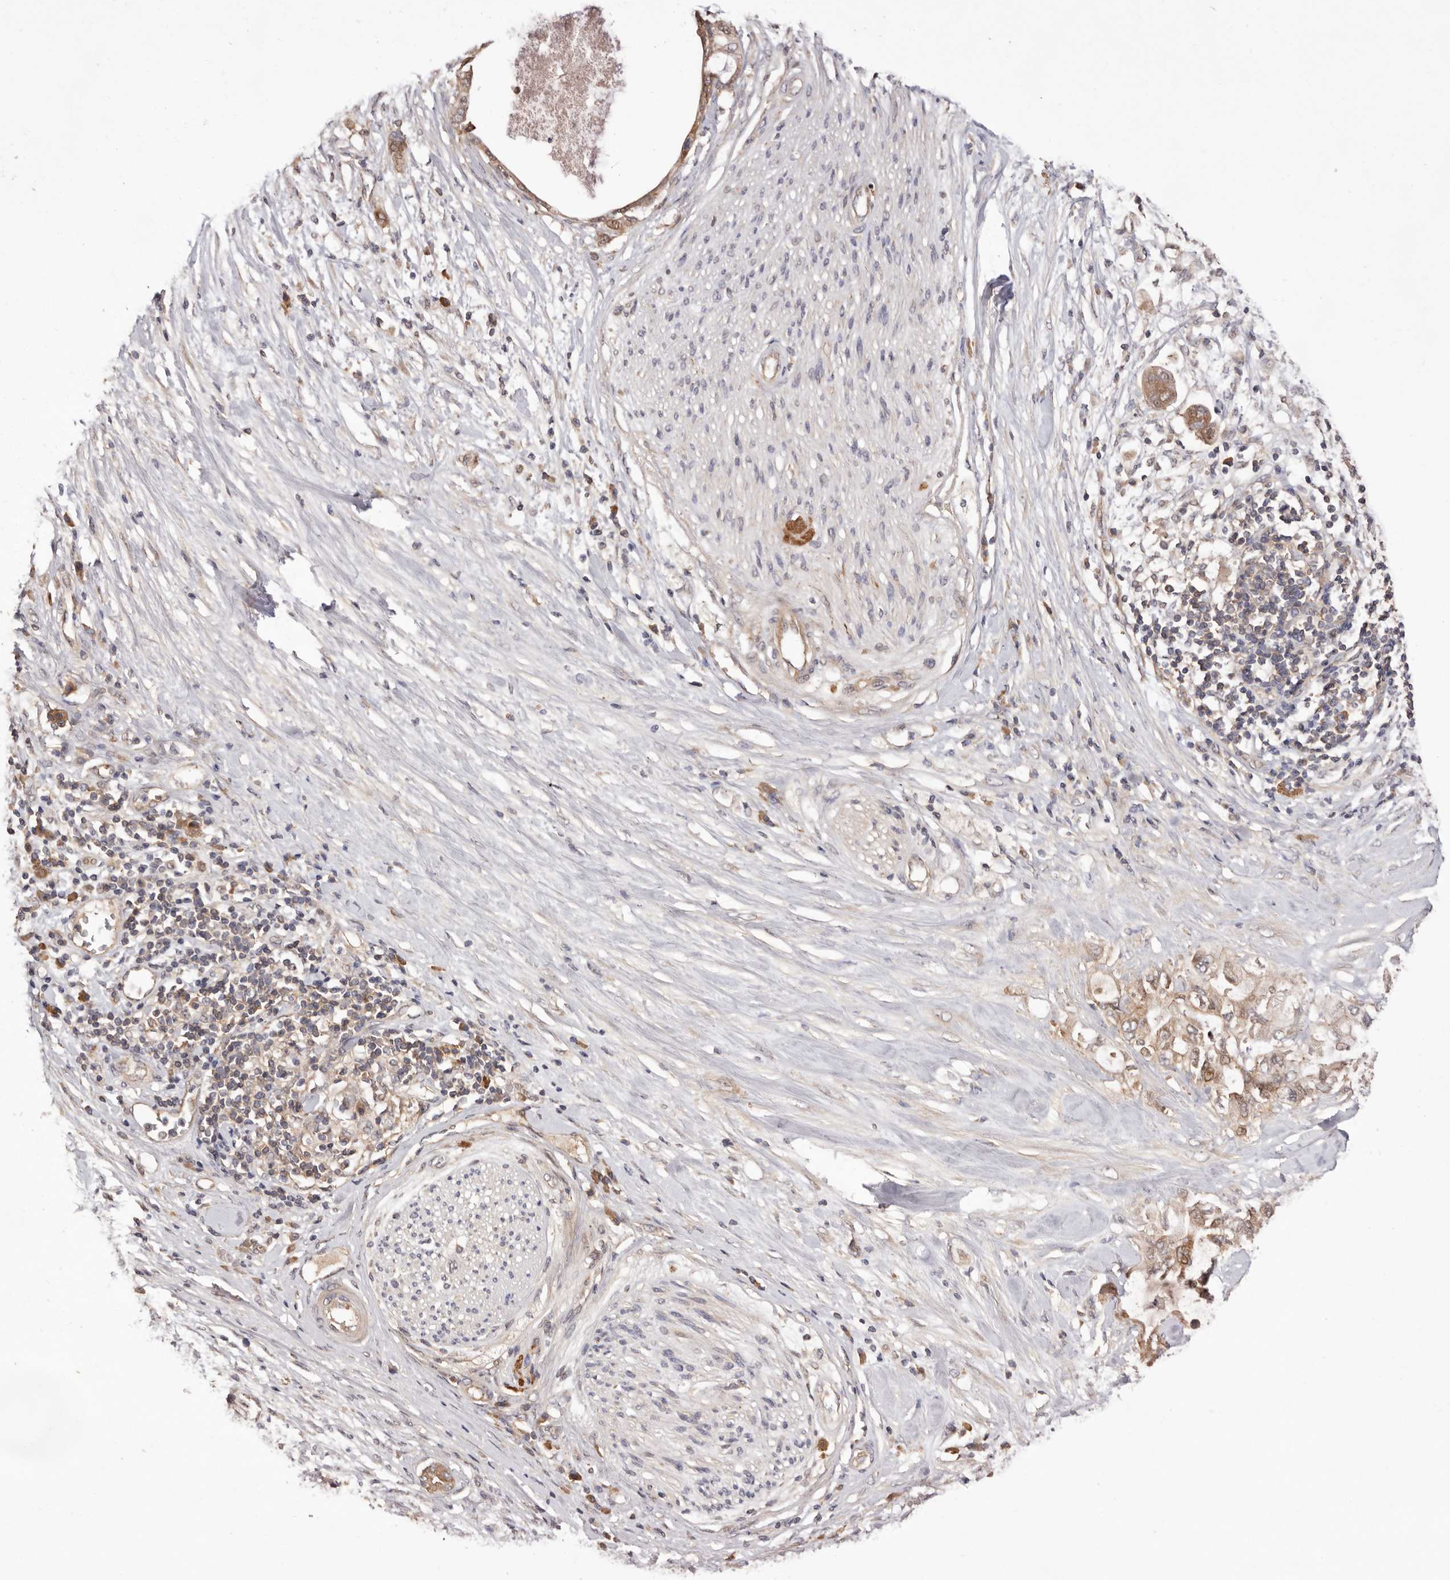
{"staining": {"intensity": "moderate", "quantity": ">75%", "location": "cytoplasmic/membranous"}, "tissue": "pancreatic cancer", "cell_type": "Tumor cells", "image_type": "cancer", "snomed": [{"axis": "morphology", "description": "Adenocarcinoma, NOS"}, {"axis": "topography", "description": "Pancreas"}], "caption": "Adenocarcinoma (pancreatic) was stained to show a protein in brown. There is medium levels of moderate cytoplasmic/membranous expression in about >75% of tumor cells.", "gene": "DOP1A", "patient": {"sex": "female", "age": 56}}